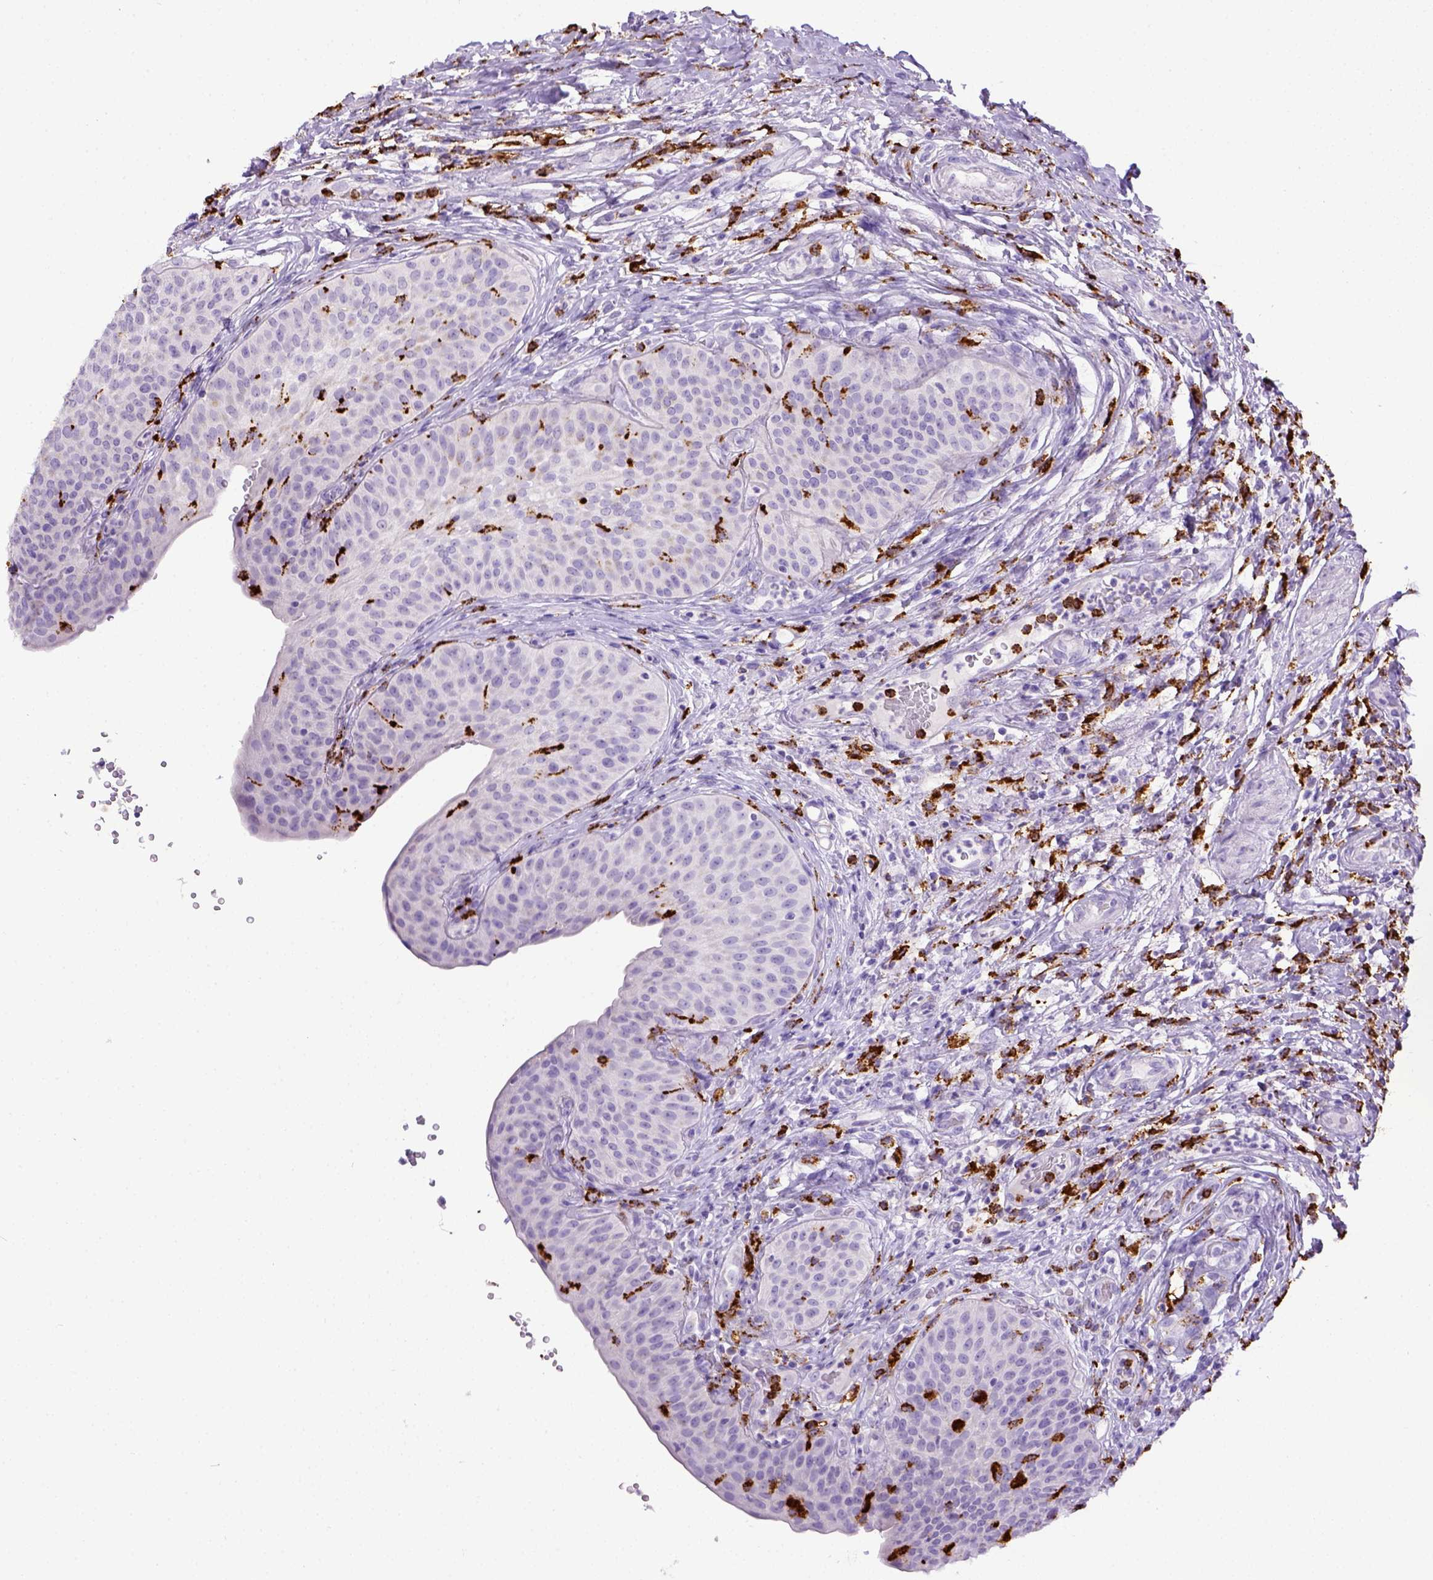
{"staining": {"intensity": "negative", "quantity": "none", "location": "none"}, "tissue": "urinary bladder", "cell_type": "Urothelial cells", "image_type": "normal", "snomed": [{"axis": "morphology", "description": "Normal tissue, NOS"}, {"axis": "topography", "description": "Urinary bladder"}], "caption": "This photomicrograph is of unremarkable urinary bladder stained with IHC to label a protein in brown with the nuclei are counter-stained blue. There is no positivity in urothelial cells.", "gene": "CD68", "patient": {"sex": "male", "age": 66}}